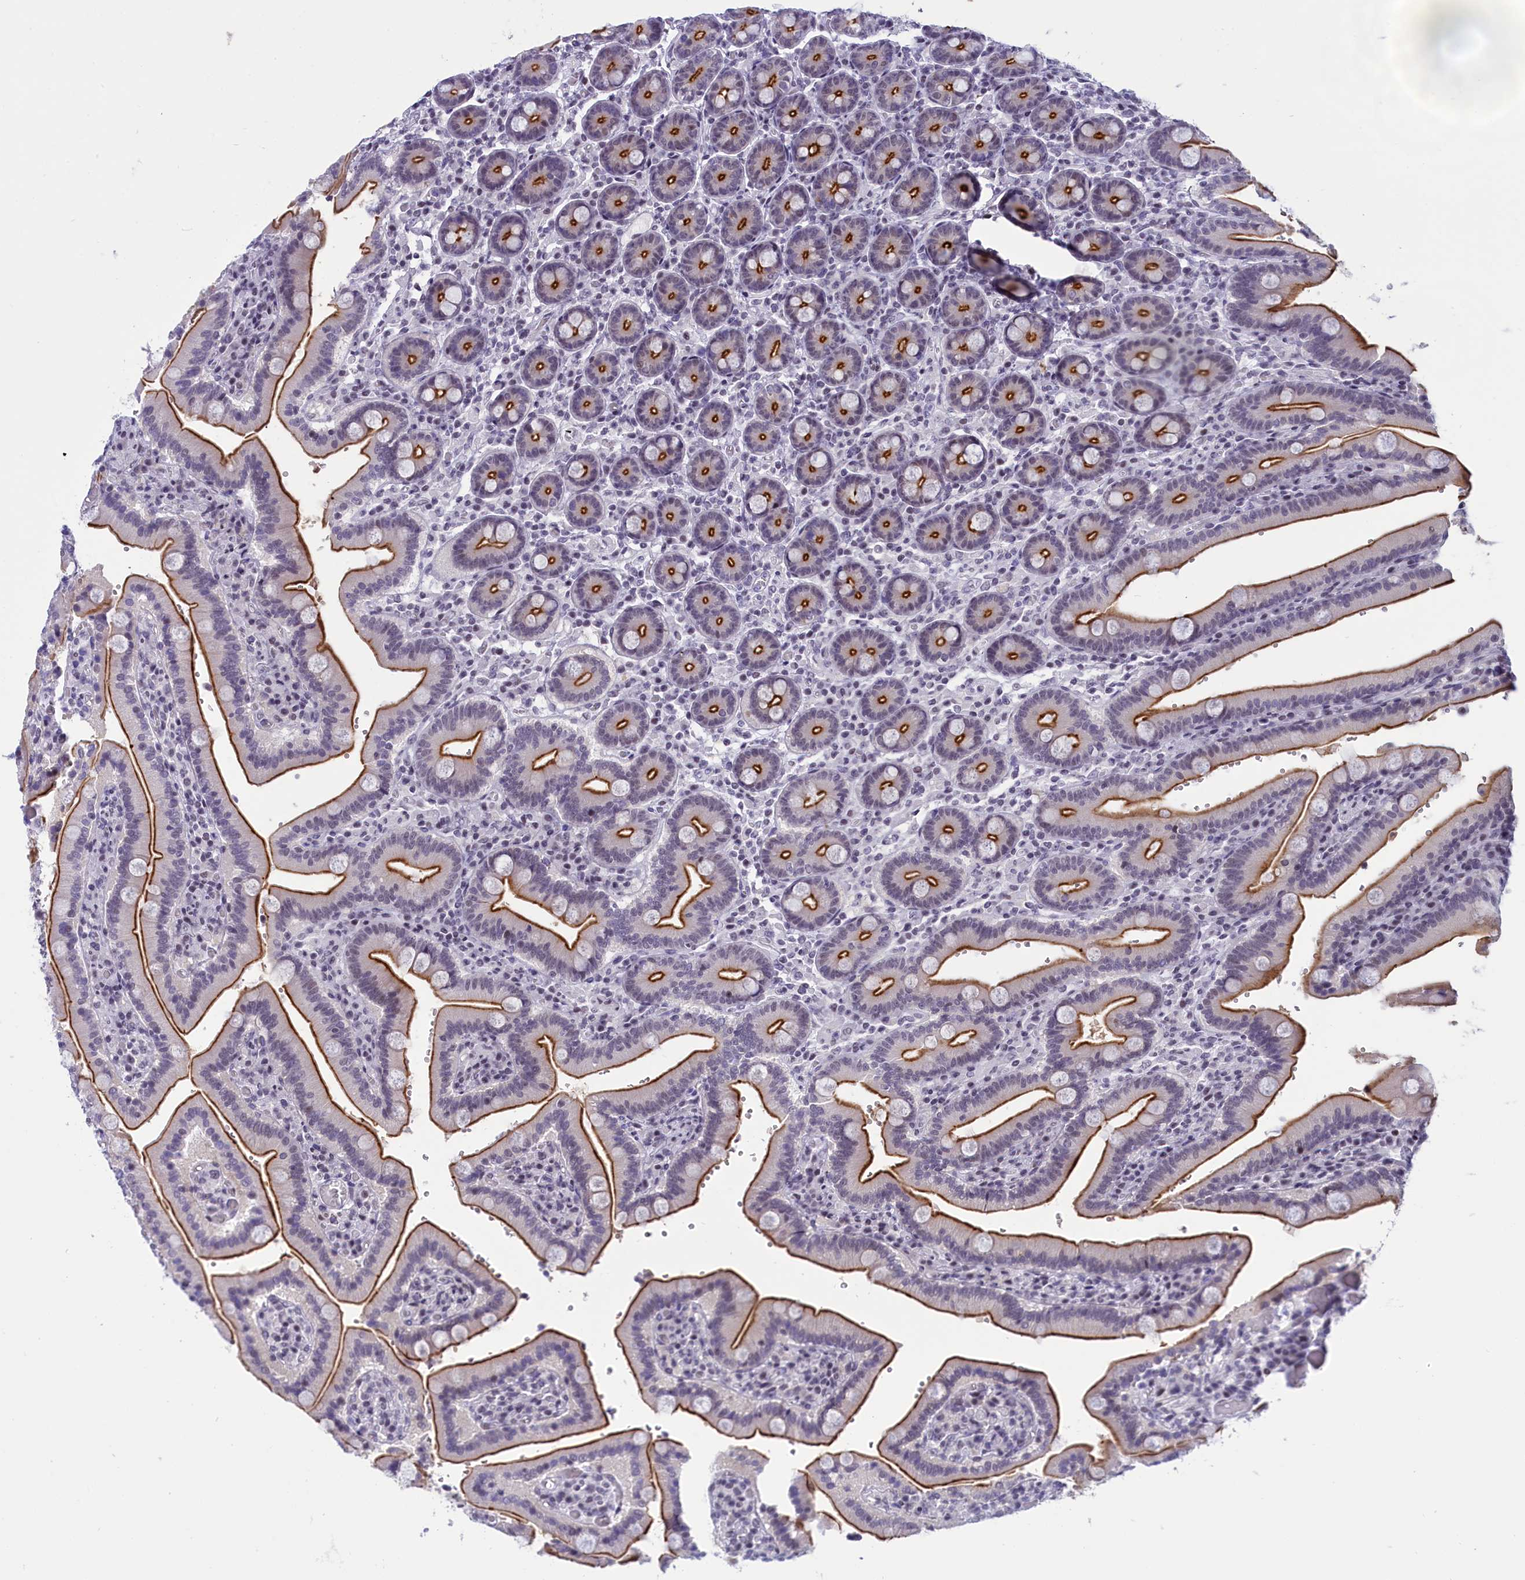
{"staining": {"intensity": "strong", "quantity": "25%-75%", "location": "cytoplasmic/membranous"}, "tissue": "duodenum", "cell_type": "Glandular cells", "image_type": "normal", "snomed": [{"axis": "morphology", "description": "Normal tissue, NOS"}, {"axis": "topography", "description": "Duodenum"}], "caption": "Glandular cells demonstrate high levels of strong cytoplasmic/membranous positivity in about 25%-75% of cells in unremarkable human duodenum.", "gene": "SPIRE2", "patient": {"sex": "female", "age": 62}}